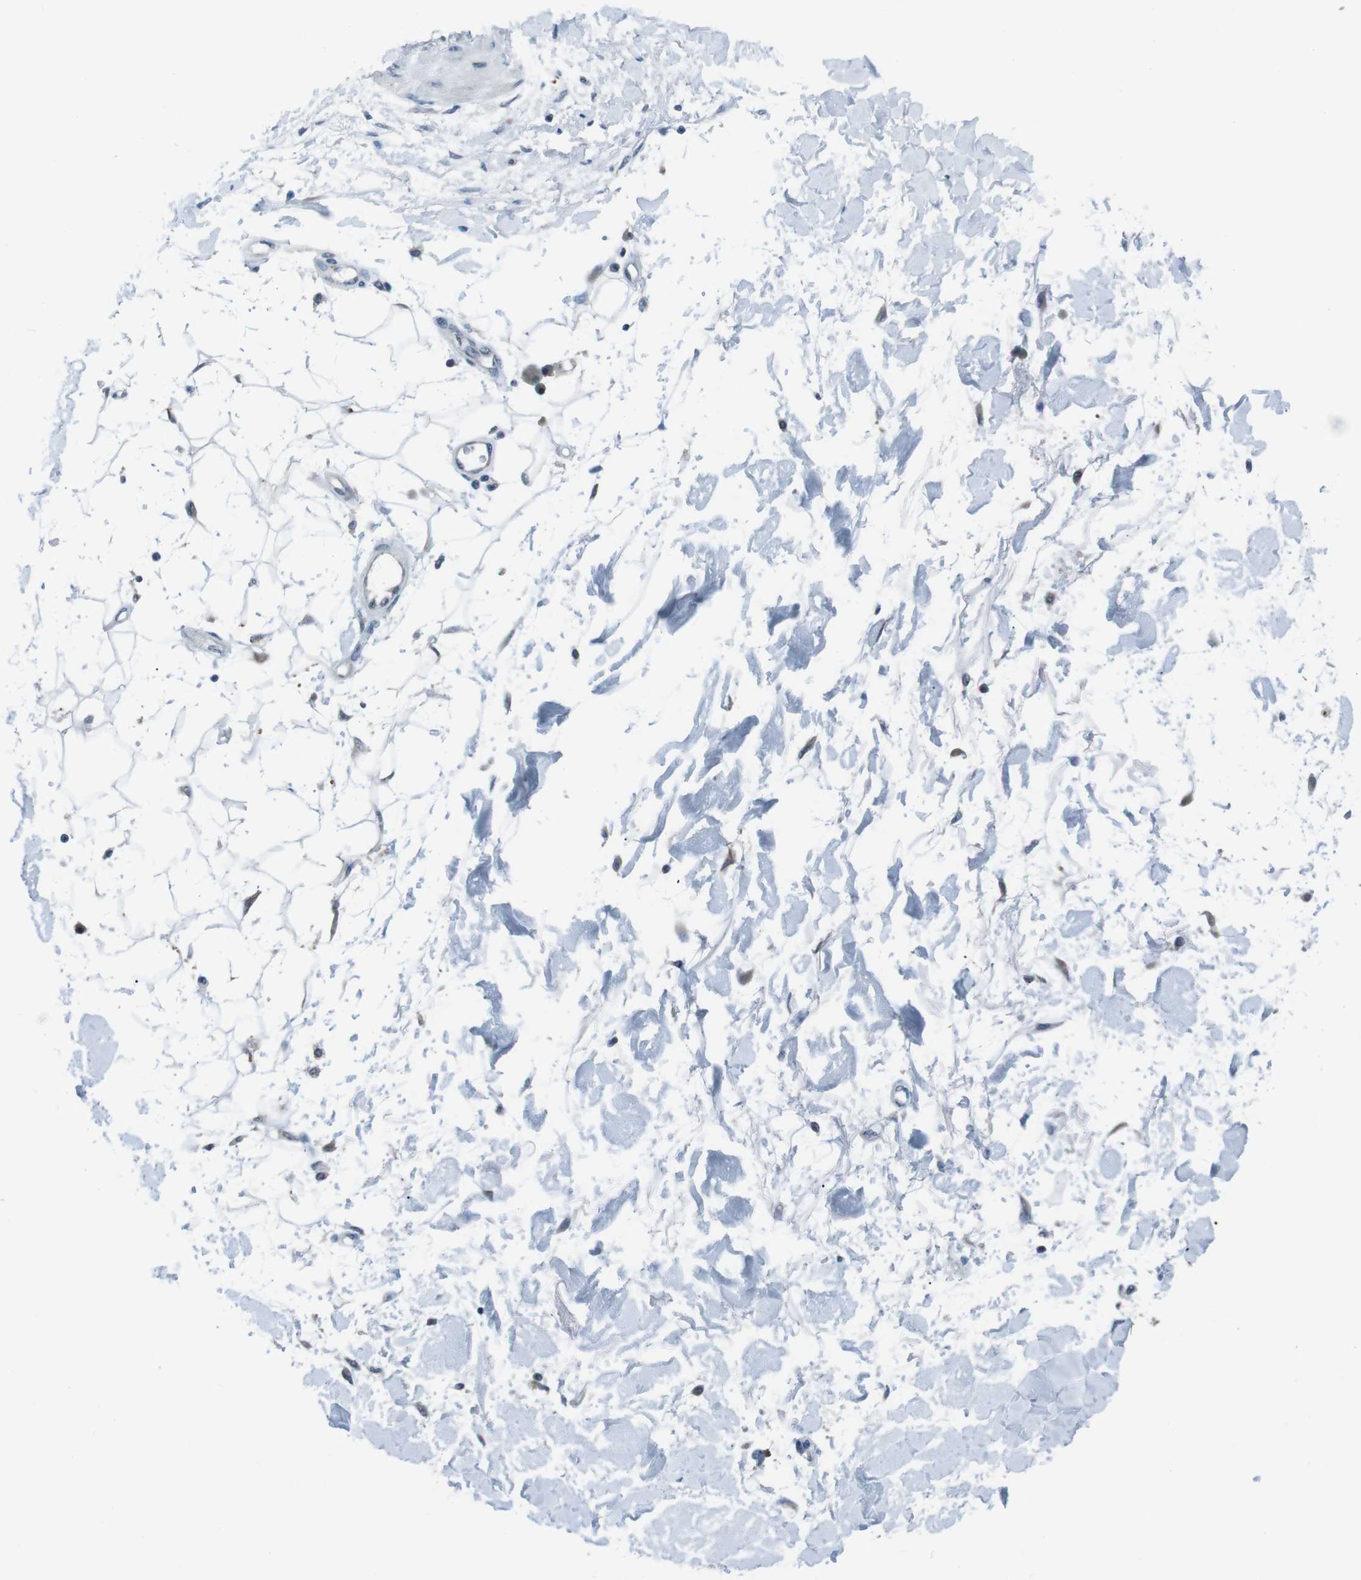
{"staining": {"intensity": "negative", "quantity": "none", "location": "none"}, "tissue": "adipose tissue", "cell_type": "Adipocytes", "image_type": "normal", "snomed": [{"axis": "morphology", "description": "Squamous cell carcinoma, NOS"}, {"axis": "topography", "description": "Skin"}], "caption": "Histopathology image shows no protein positivity in adipocytes of benign adipose tissue. (Stains: DAB immunohistochemistry (IHC) with hematoxylin counter stain, Microscopy: brightfield microscopy at high magnification).", "gene": "LRP5", "patient": {"sex": "male", "age": 83}}